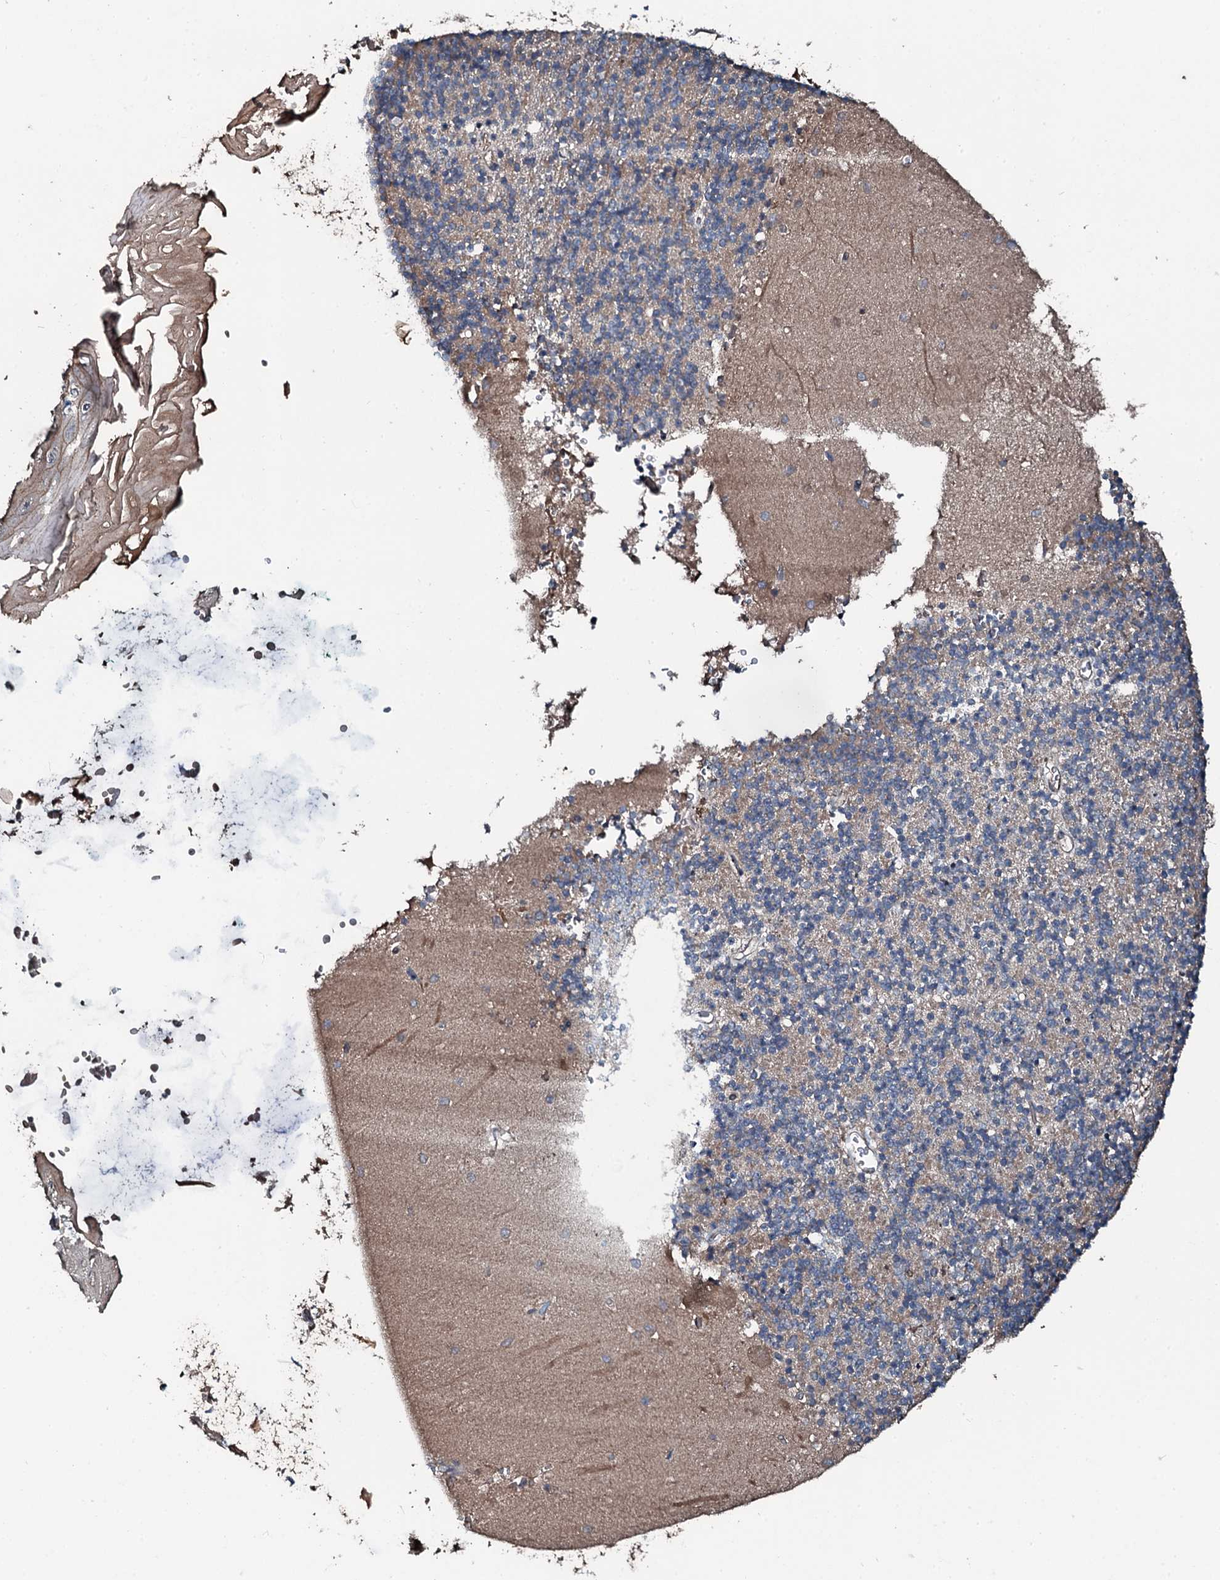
{"staining": {"intensity": "moderate", "quantity": "<25%", "location": "cytoplasmic/membranous"}, "tissue": "cerebellum", "cell_type": "Cells in granular layer", "image_type": "normal", "snomed": [{"axis": "morphology", "description": "Normal tissue, NOS"}, {"axis": "topography", "description": "Cerebellum"}], "caption": "A brown stain shows moderate cytoplasmic/membranous expression of a protein in cells in granular layer of normal human cerebellum. The protein is stained brown, and the nuclei are stained in blue (DAB (3,3'-diaminobenzidine) IHC with brightfield microscopy, high magnification).", "gene": "AARS1", "patient": {"sex": "male", "age": 54}}